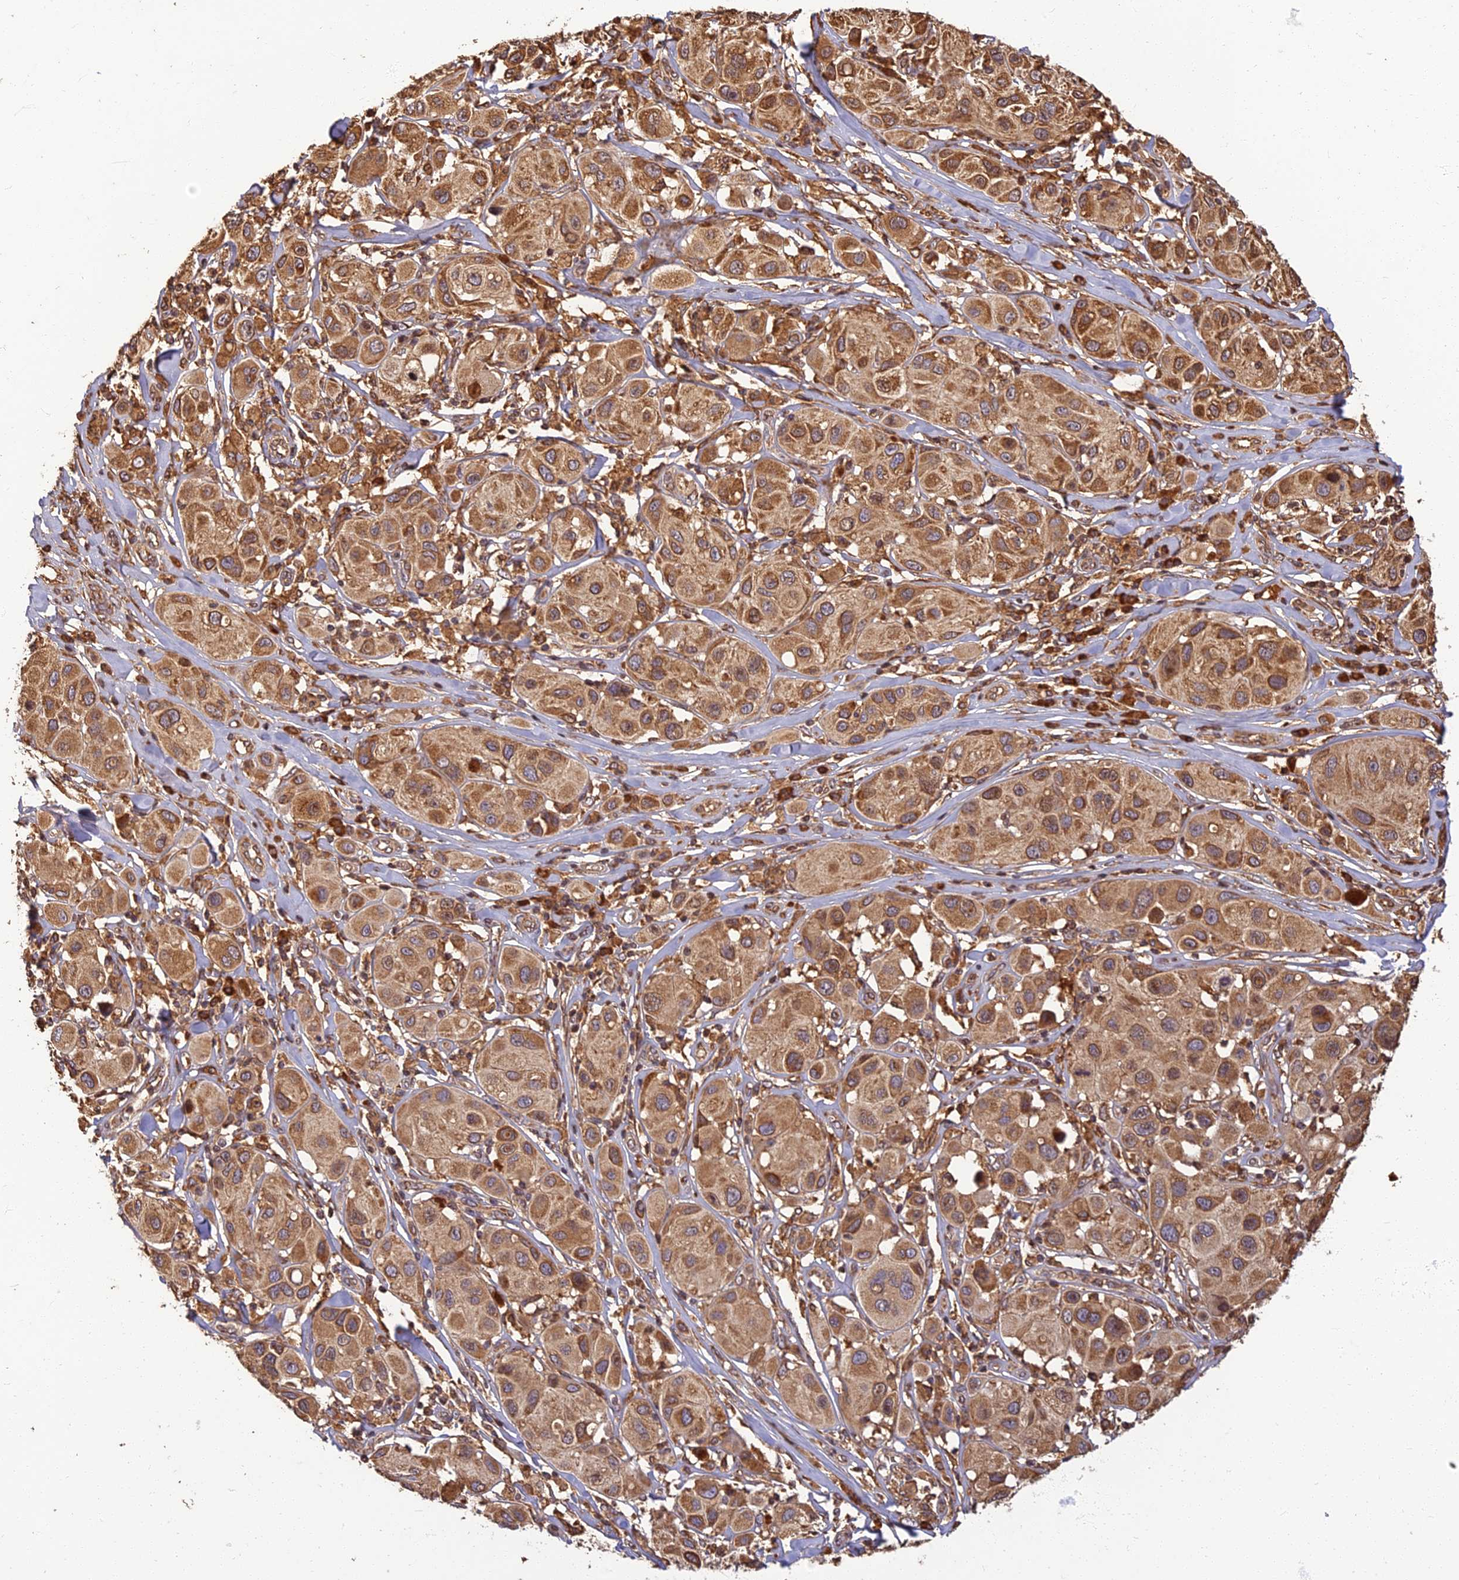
{"staining": {"intensity": "moderate", "quantity": ">75%", "location": "cytoplasmic/membranous"}, "tissue": "melanoma", "cell_type": "Tumor cells", "image_type": "cancer", "snomed": [{"axis": "morphology", "description": "Malignant melanoma, Metastatic site"}, {"axis": "topography", "description": "Skin"}], "caption": "Protein expression analysis of malignant melanoma (metastatic site) demonstrates moderate cytoplasmic/membranous staining in approximately >75% of tumor cells.", "gene": "CORO1C", "patient": {"sex": "male", "age": 41}}